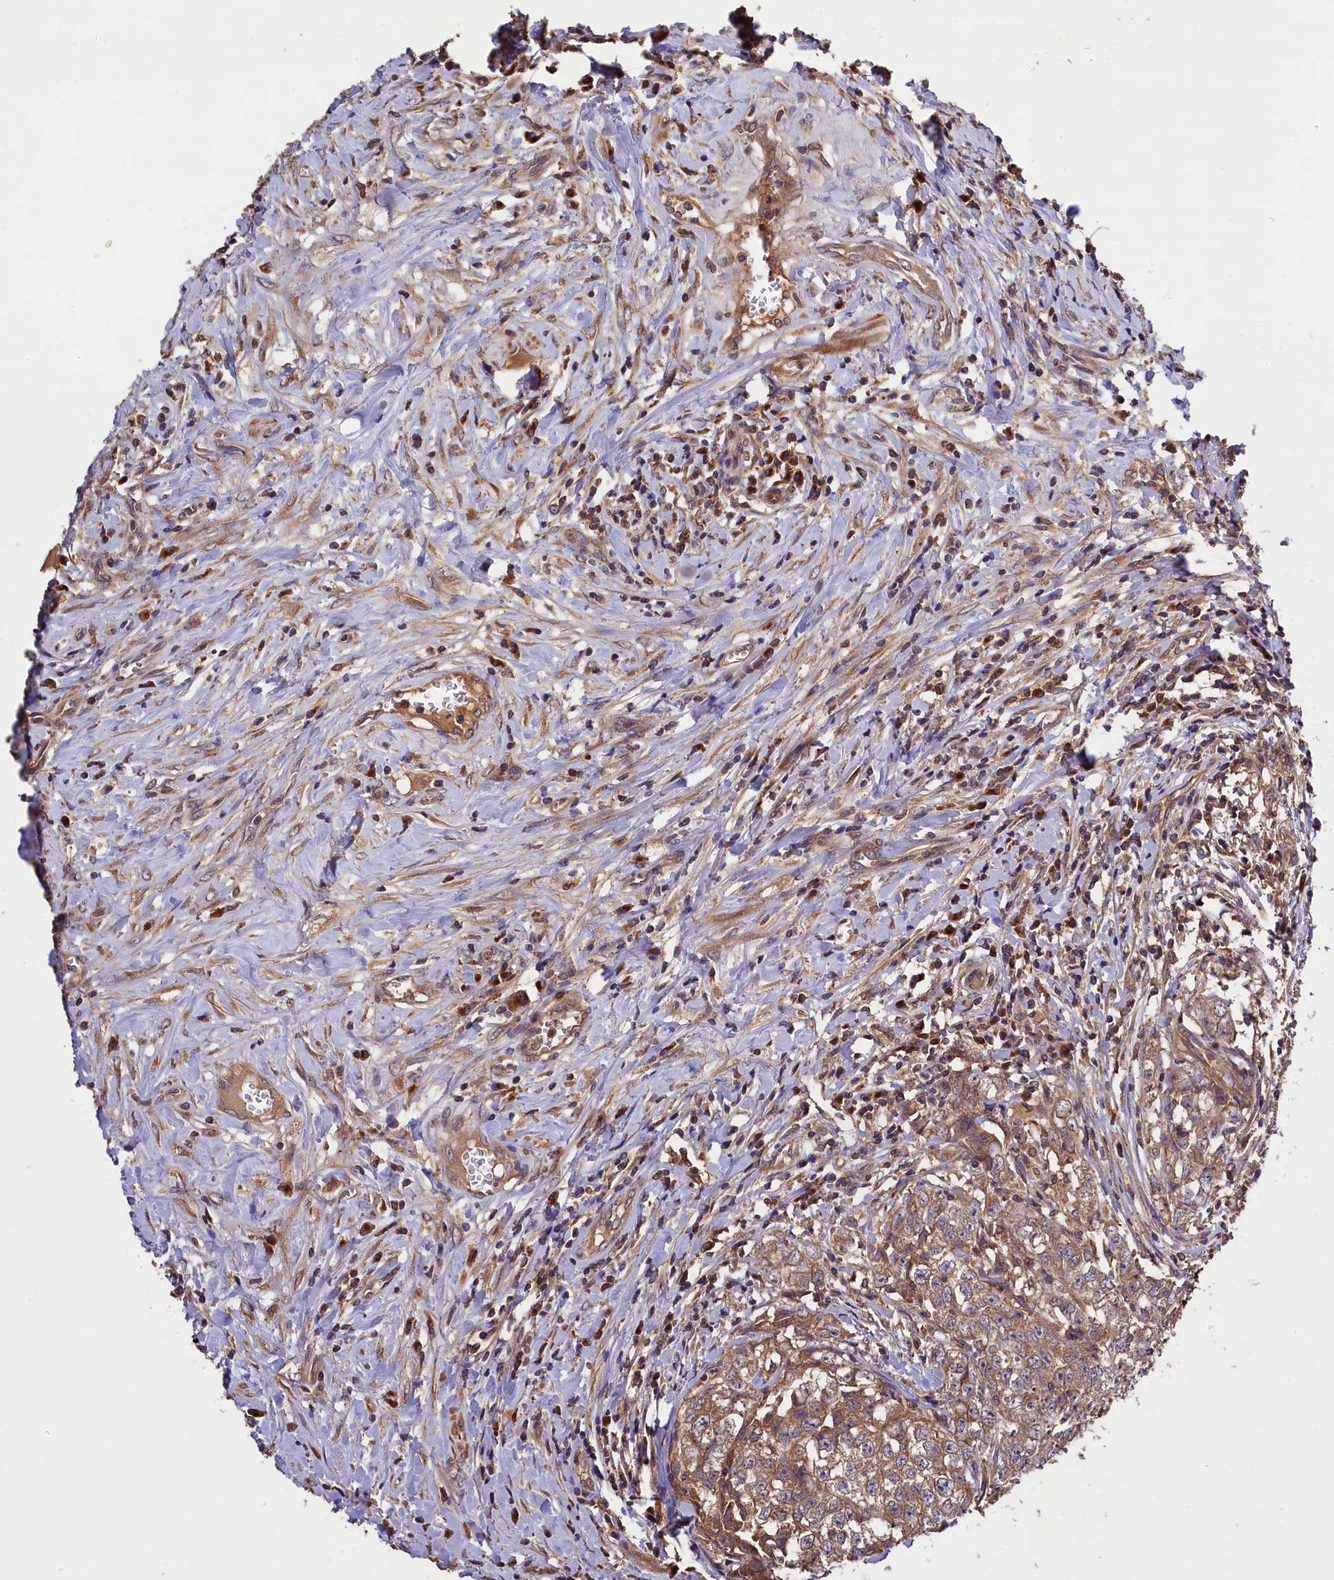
{"staining": {"intensity": "moderate", "quantity": ">75%", "location": "cytoplasmic/membranous"}, "tissue": "testis cancer", "cell_type": "Tumor cells", "image_type": "cancer", "snomed": [{"axis": "morphology", "description": "Seminoma, NOS"}, {"axis": "morphology", "description": "Carcinoma, Embryonal, NOS"}, {"axis": "topography", "description": "Testis"}], "caption": "This photomicrograph demonstrates immunohistochemistry staining of human testis cancer (seminoma), with medium moderate cytoplasmic/membranous expression in about >75% of tumor cells.", "gene": "KLC2", "patient": {"sex": "male", "age": 43}}